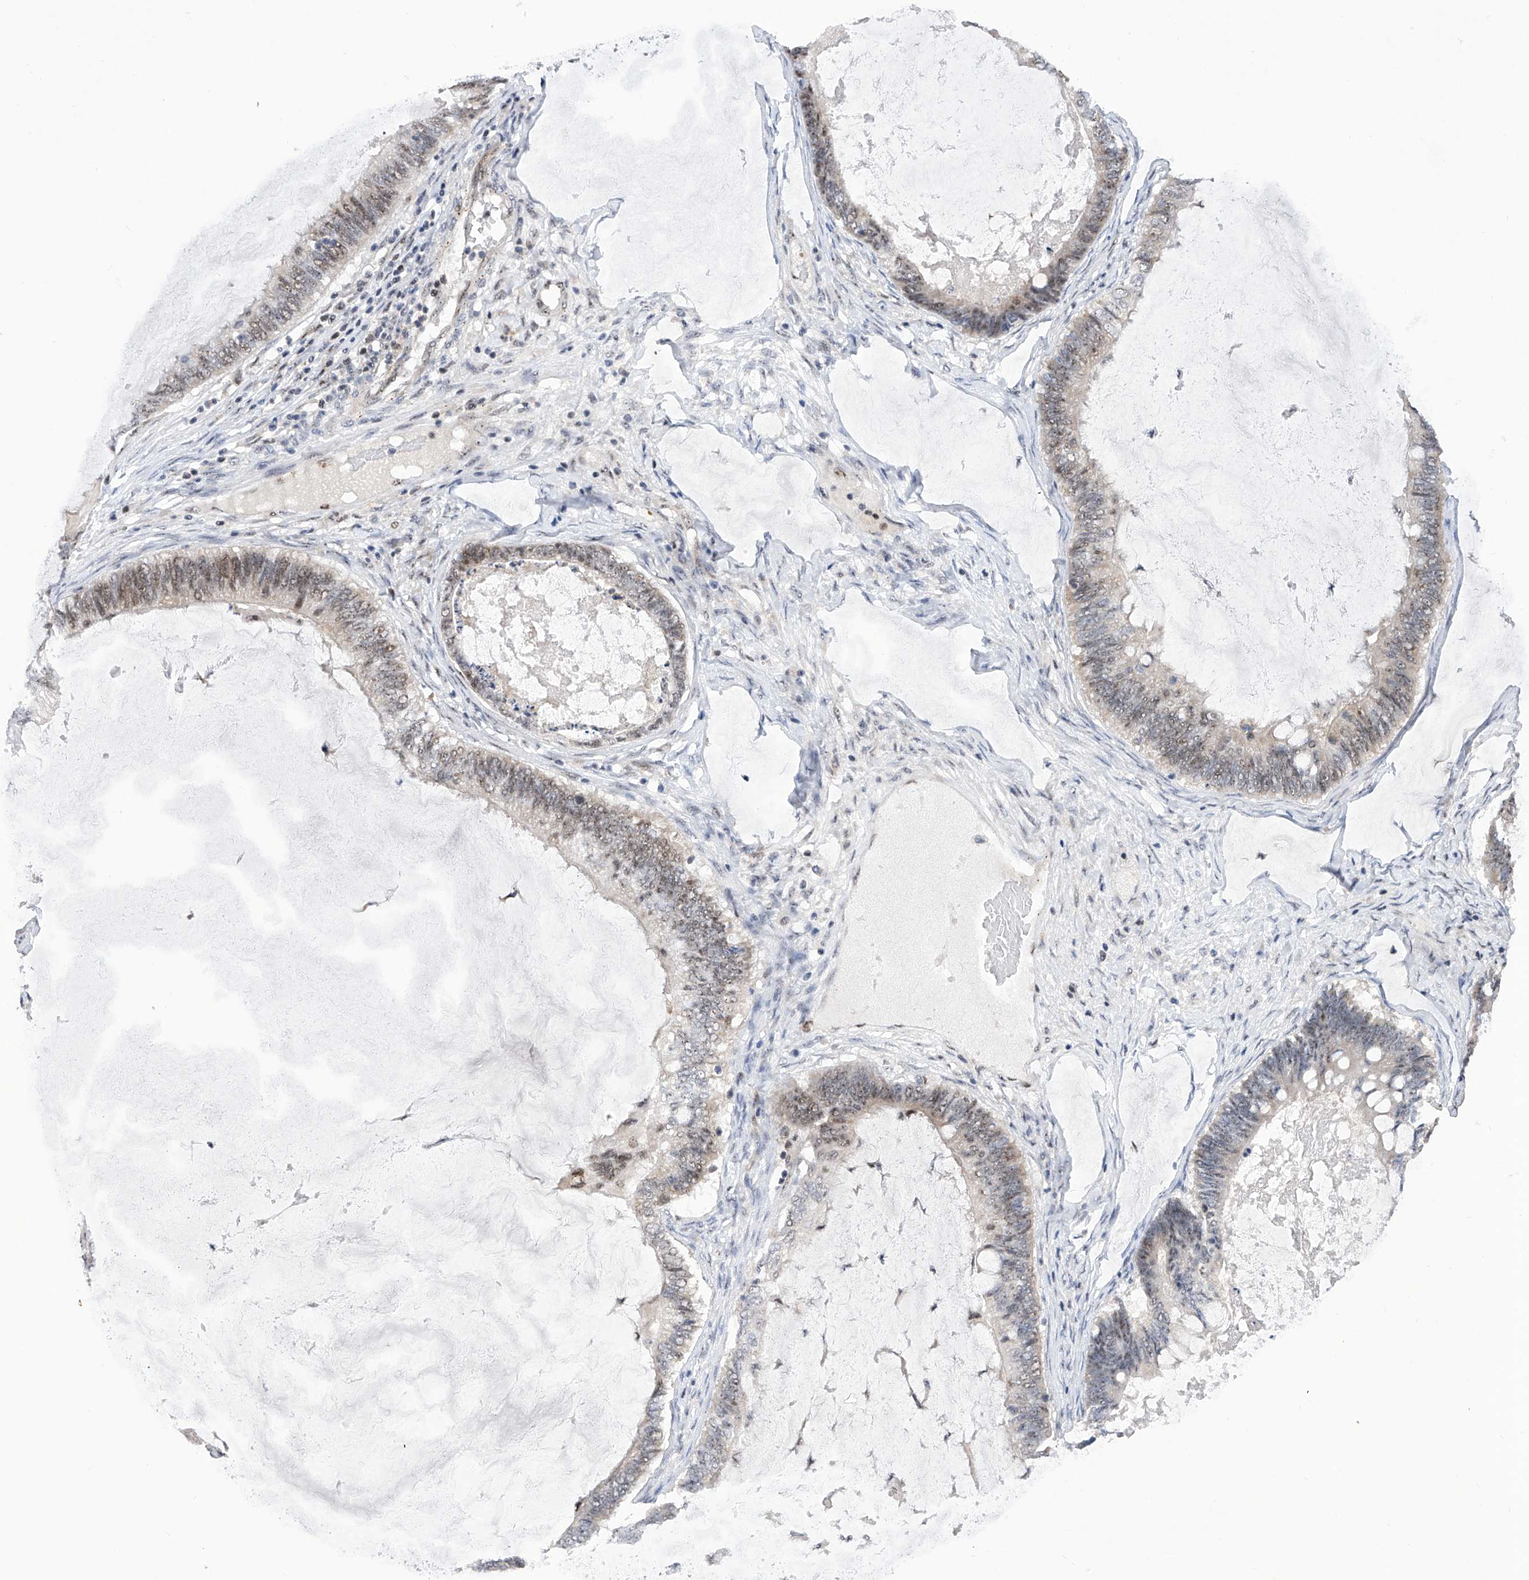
{"staining": {"intensity": "weak", "quantity": "<25%", "location": "nuclear"}, "tissue": "ovarian cancer", "cell_type": "Tumor cells", "image_type": "cancer", "snomed": [{"axis": "morphology", "description": "Cystadenocarcinoma, mucinous, NOS"}, {"axis": "topography", "description": "Ovary"}], "caption": "Immunohistochemistry image of ovarian cancer (mucinous cystadenocarcinoma) stained for a protein (brown), which reveals no positivity in tumor cells.", "gene": "RAD54L", "patient": {"sex": "female", "age": 61}}